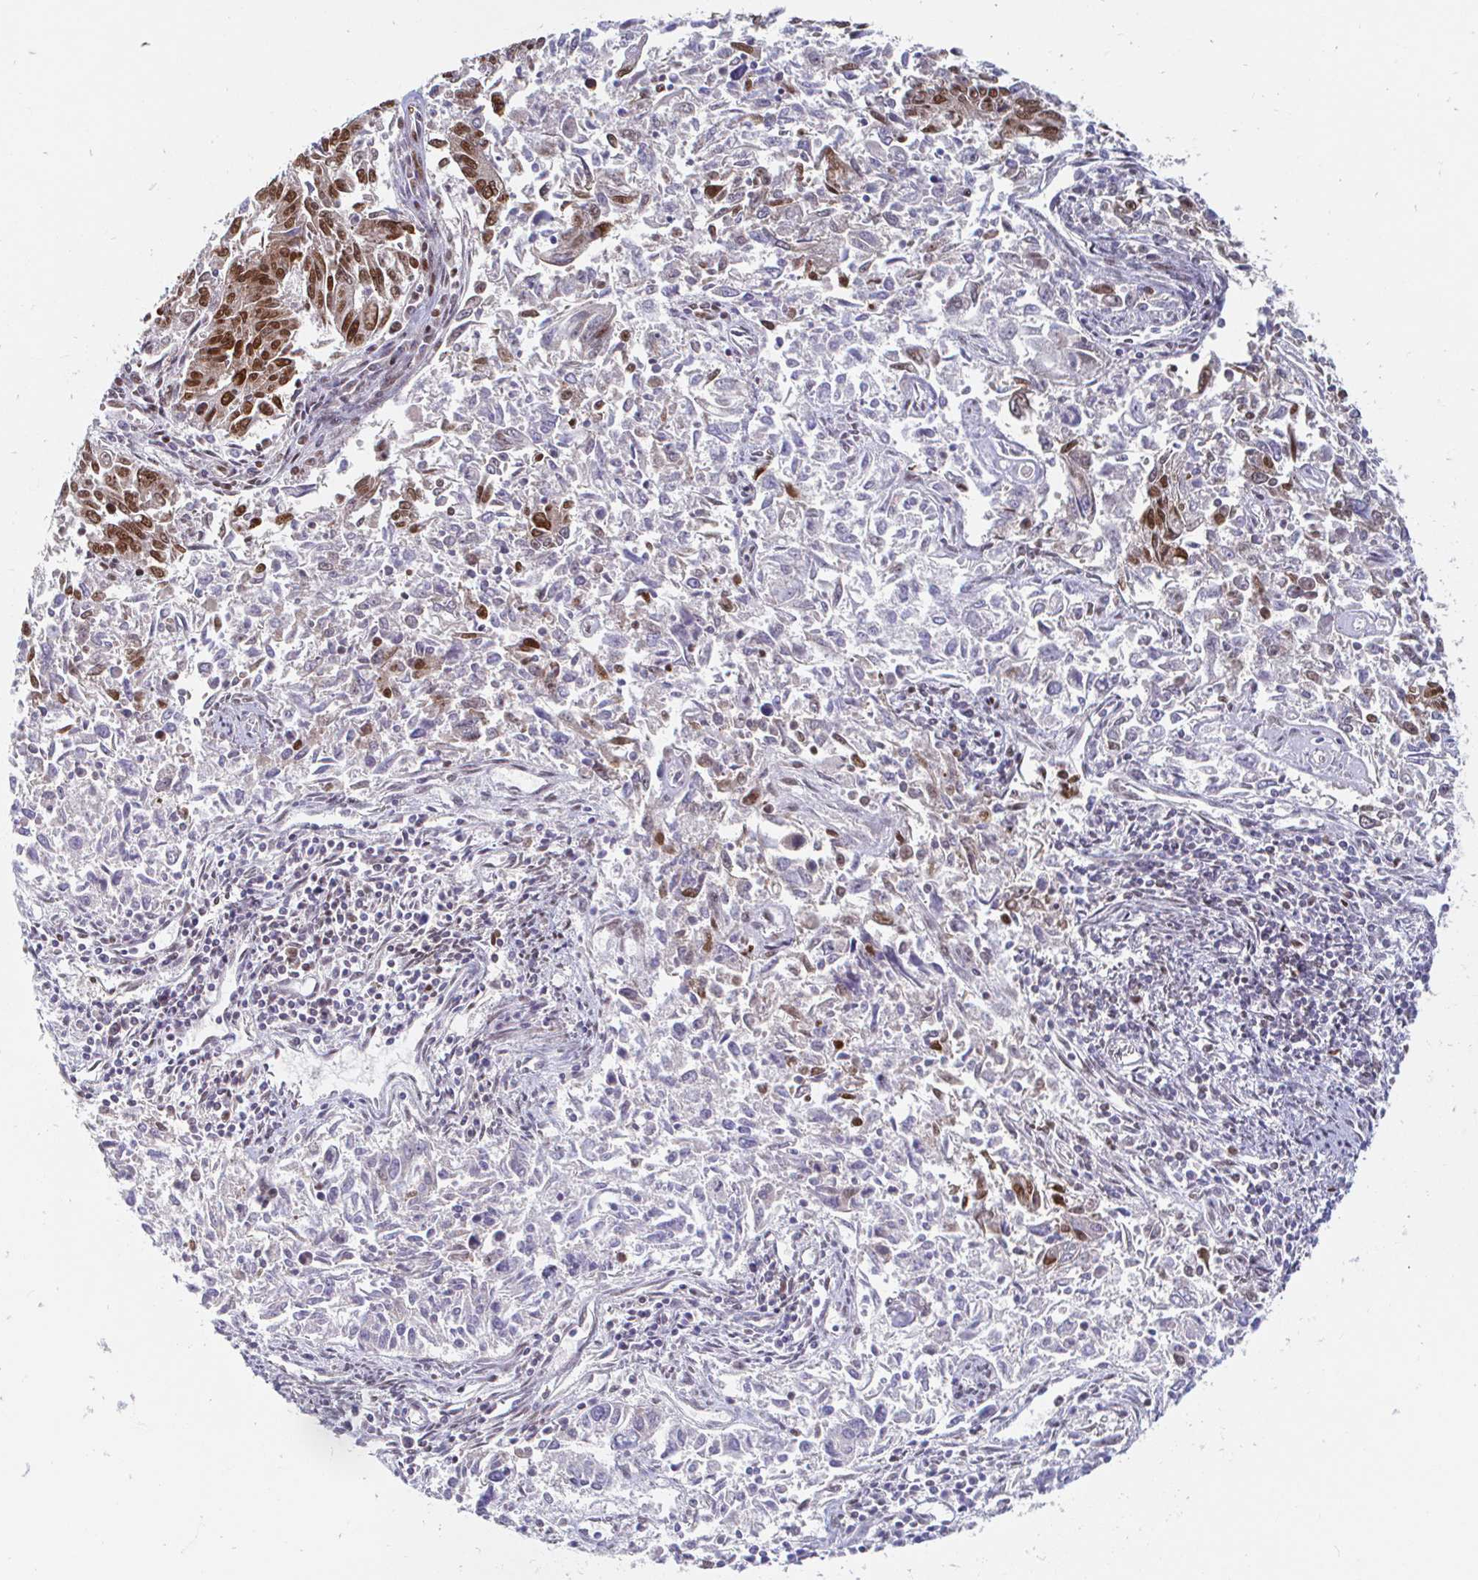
{"staining": {"intensity": "moderate", "quantity": "<25%", "location": "nuclear"}, "tissue": "endometrial cancer", "cell_type": "Tumor cells", "image_type": "cancer", "snomed": [{"axis": "morphology", "description": "Adenocarcinoma, NOS"}, {"axis": "topography", "description": "Endometrium"}], "caption": "Endometrial cancer (adenocarcinoma) stained for a protein (brown) displays moderate nuclear positive staining in about <25% of tumor cells.", "gene": "RBMX", "patient": {"sex": "female", "age": 42}}